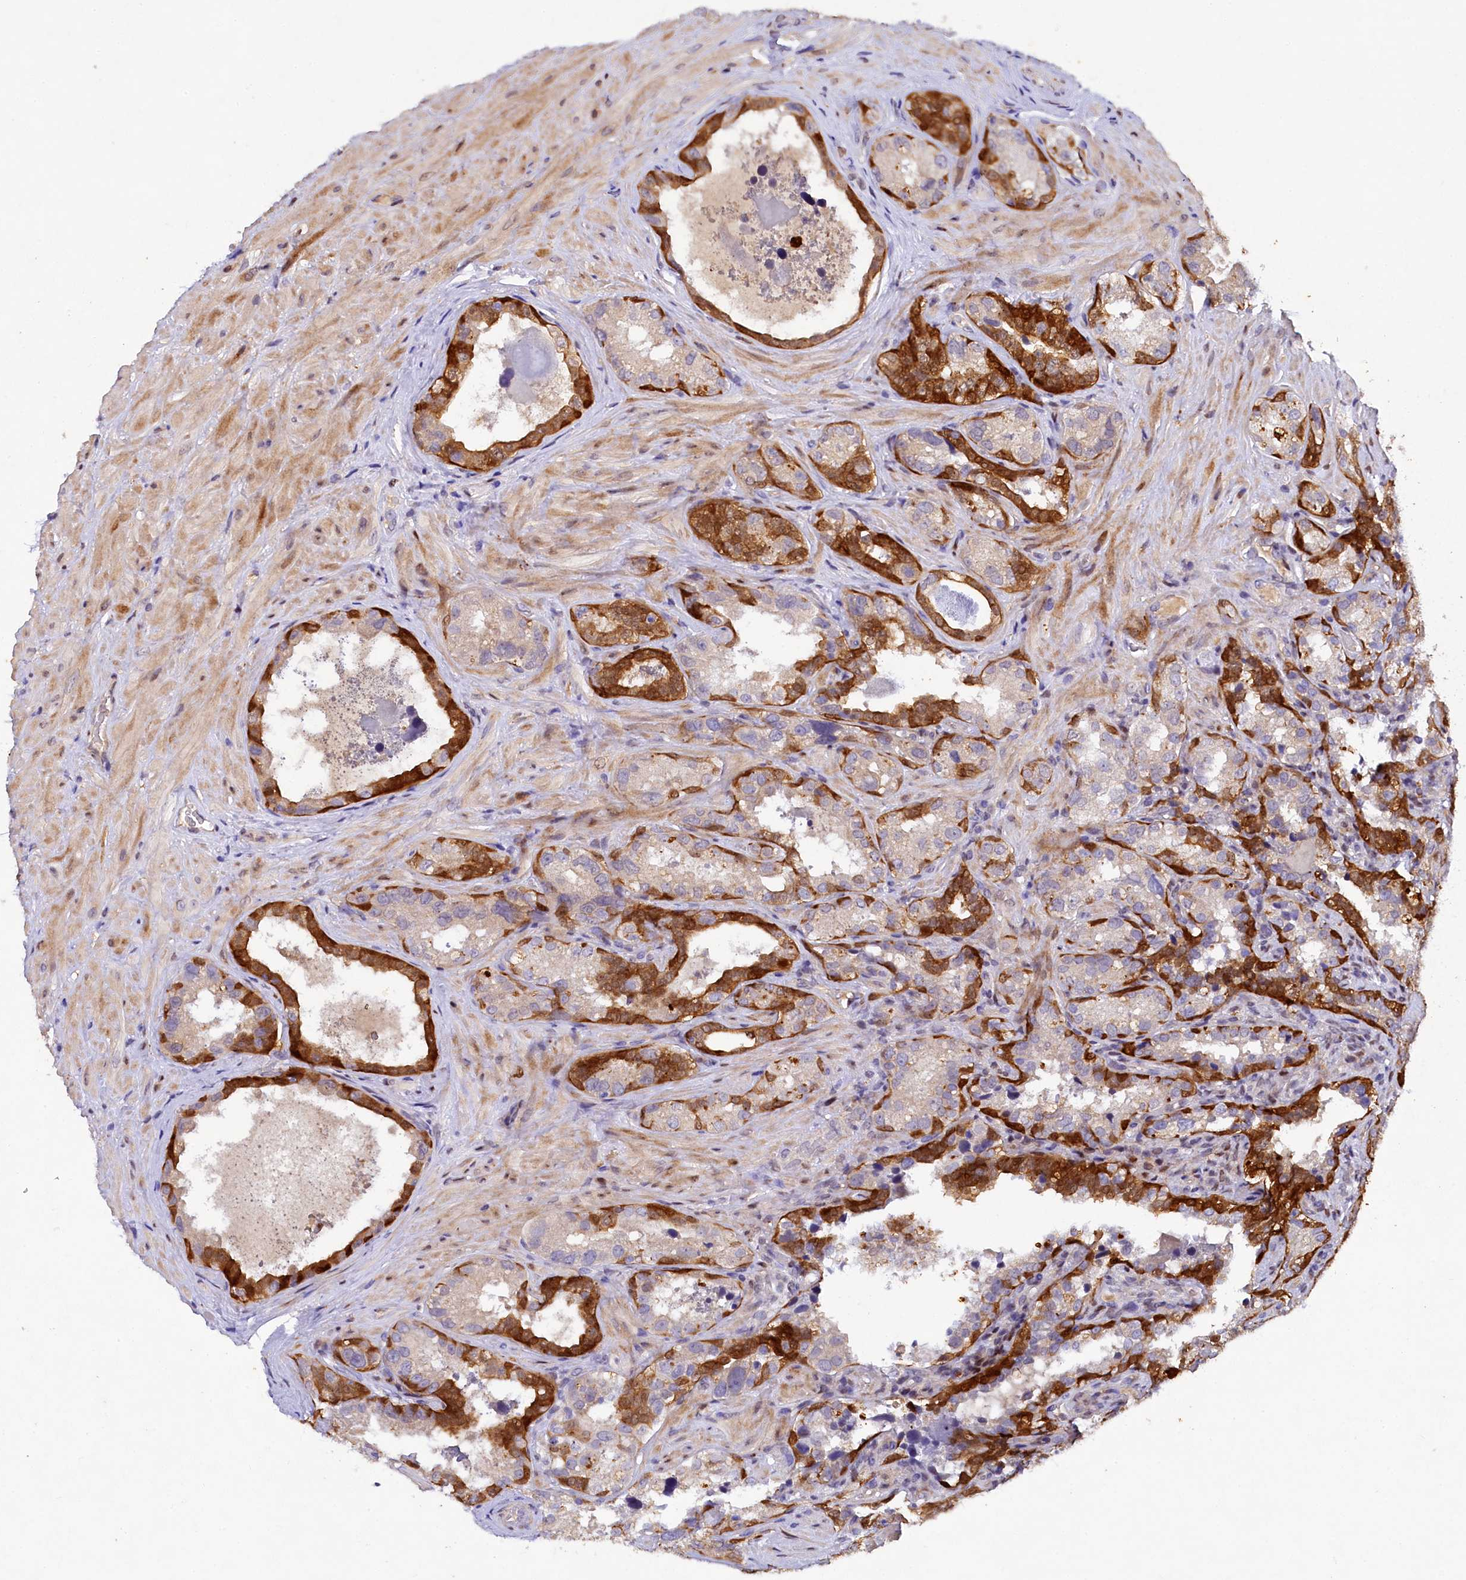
{"staining": {"intensity": "strong", "quantity": "25%-75%", "location": "cytoplasmic/membranous"}, "tissue": "seminal vesicle", "cell_type": "Glandular cells", "image_type": "normal", "snomed": [{"axis": "morphology", "description": "Normal tissue, NOS"}, {"axis": "topography", "description": "Seminal veicle"}, {"axis": "topography", "description": "Peripheral nerve tissue"}], "caption": "Seminal vesicle stained with immunohistochemistry (IHC) shows strong cytoplasmic/membranous positivity in about 25%-75% of glandular cells.", "gene": "TGDS", "patient": {"sex": "male", "age": 67}}